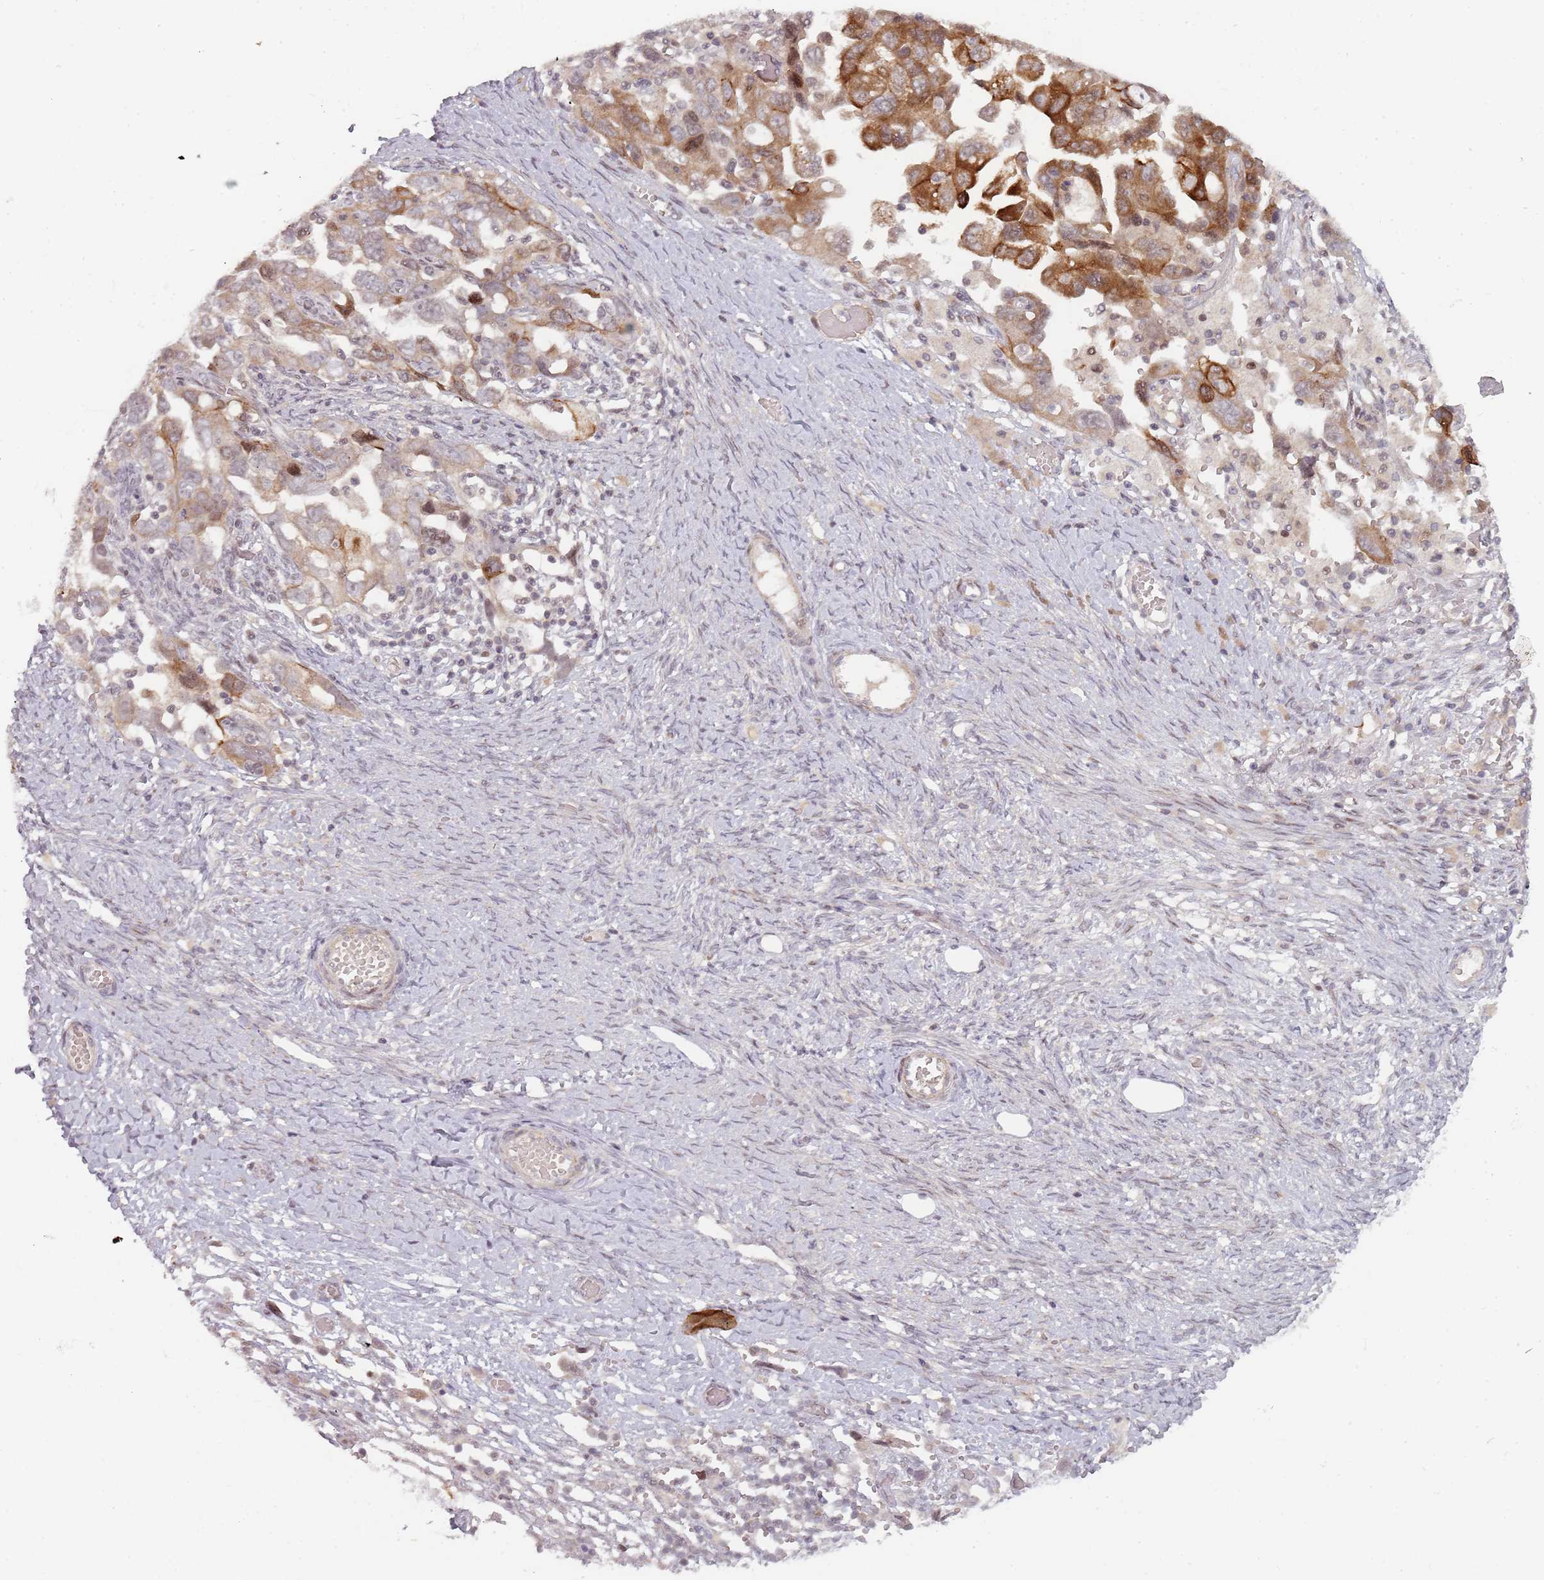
{"staining": {"intensity": "strong", "quantity": "<25%", "location": "cytoplasmic/membranous"}, "tissue": "ovarian cancer", "cell_type": "Tumor cells", "image_type": "cancer", "snomed": [{"axis": "morphology", "description": "Carcinoma, NOS"}, {"axis": "morphology", "description": "Cystadenocarcinoma, serous, NOS"}, {"axis": "topography", "description": "Ovary"}], "caption": "IHC micrograph of neoplastic tissue: carcinoma (ovarian) stained using immunohistochemistry shows medium levels of strong protein expression localized specifically in the cytoplasmic/membranous of tumor cells, appearing as a cytoplasmic/membranous brown color.", "gene": "RPS6KA2", "patient": {"sex": "female", "age": 69}}